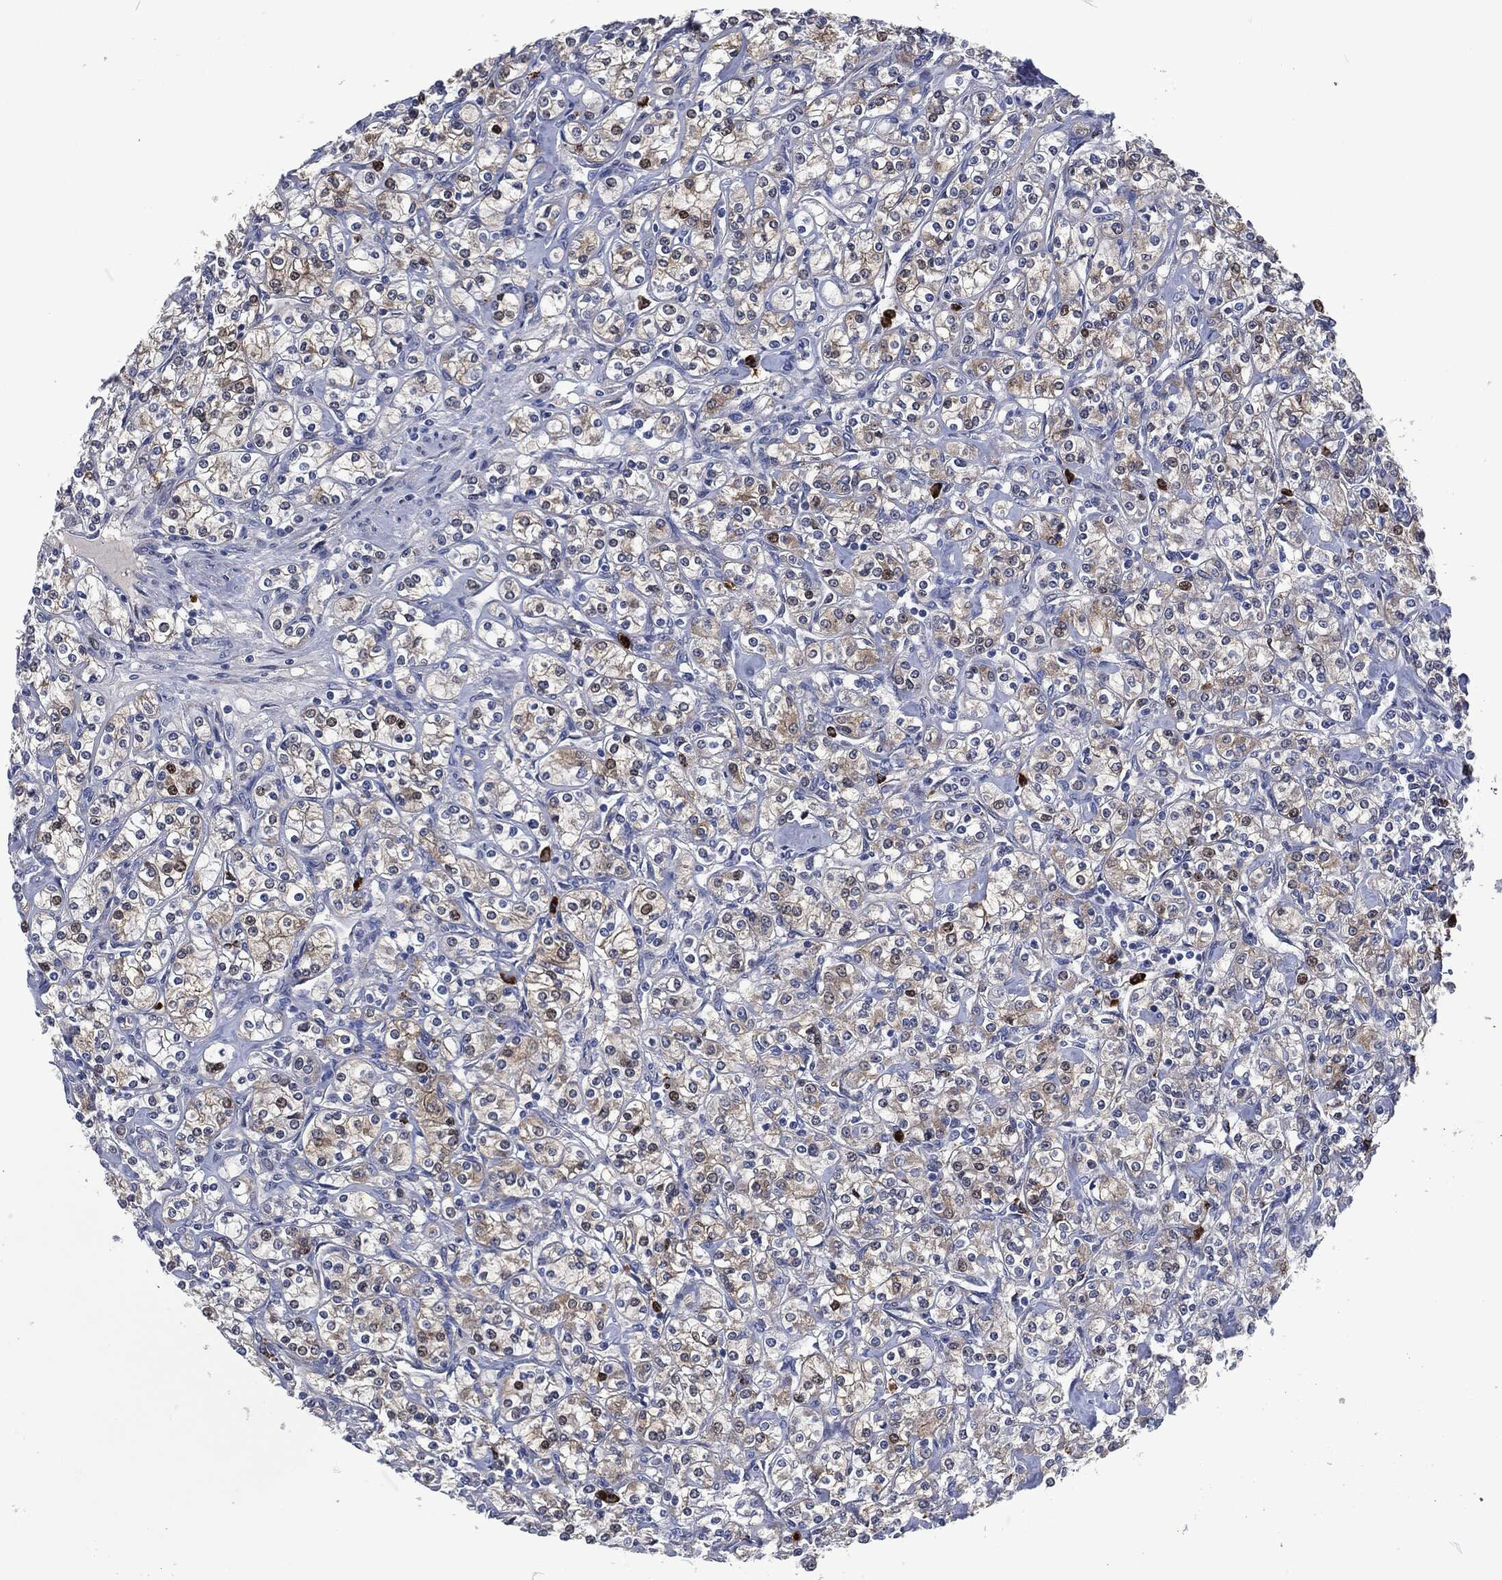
{"staining": {"intensity": "weak", "quantity": "<25%", "location": "cytoplasmic/membranous"}, "tissue": "renal cancer", "cell_type": "Tumor cells", "image_type": "cancer", "snomed": [{"axis": "morphology", "description": "Adenocarcinoma, NOS"}, {"axis": "topography", "description": "Kidney"}], "caption": "The immunohistochemistry histopathology image has no significant positivity in tumor cells of renal adenocarcinoma tissue. (Stains: DAB immunohistochemistry (IHC) with hematoxylin counter stain, Microscopy: brightfield microscopy at high magnification).", "gene": "MPO", "patient": {"sex": "male", "age": 77}}